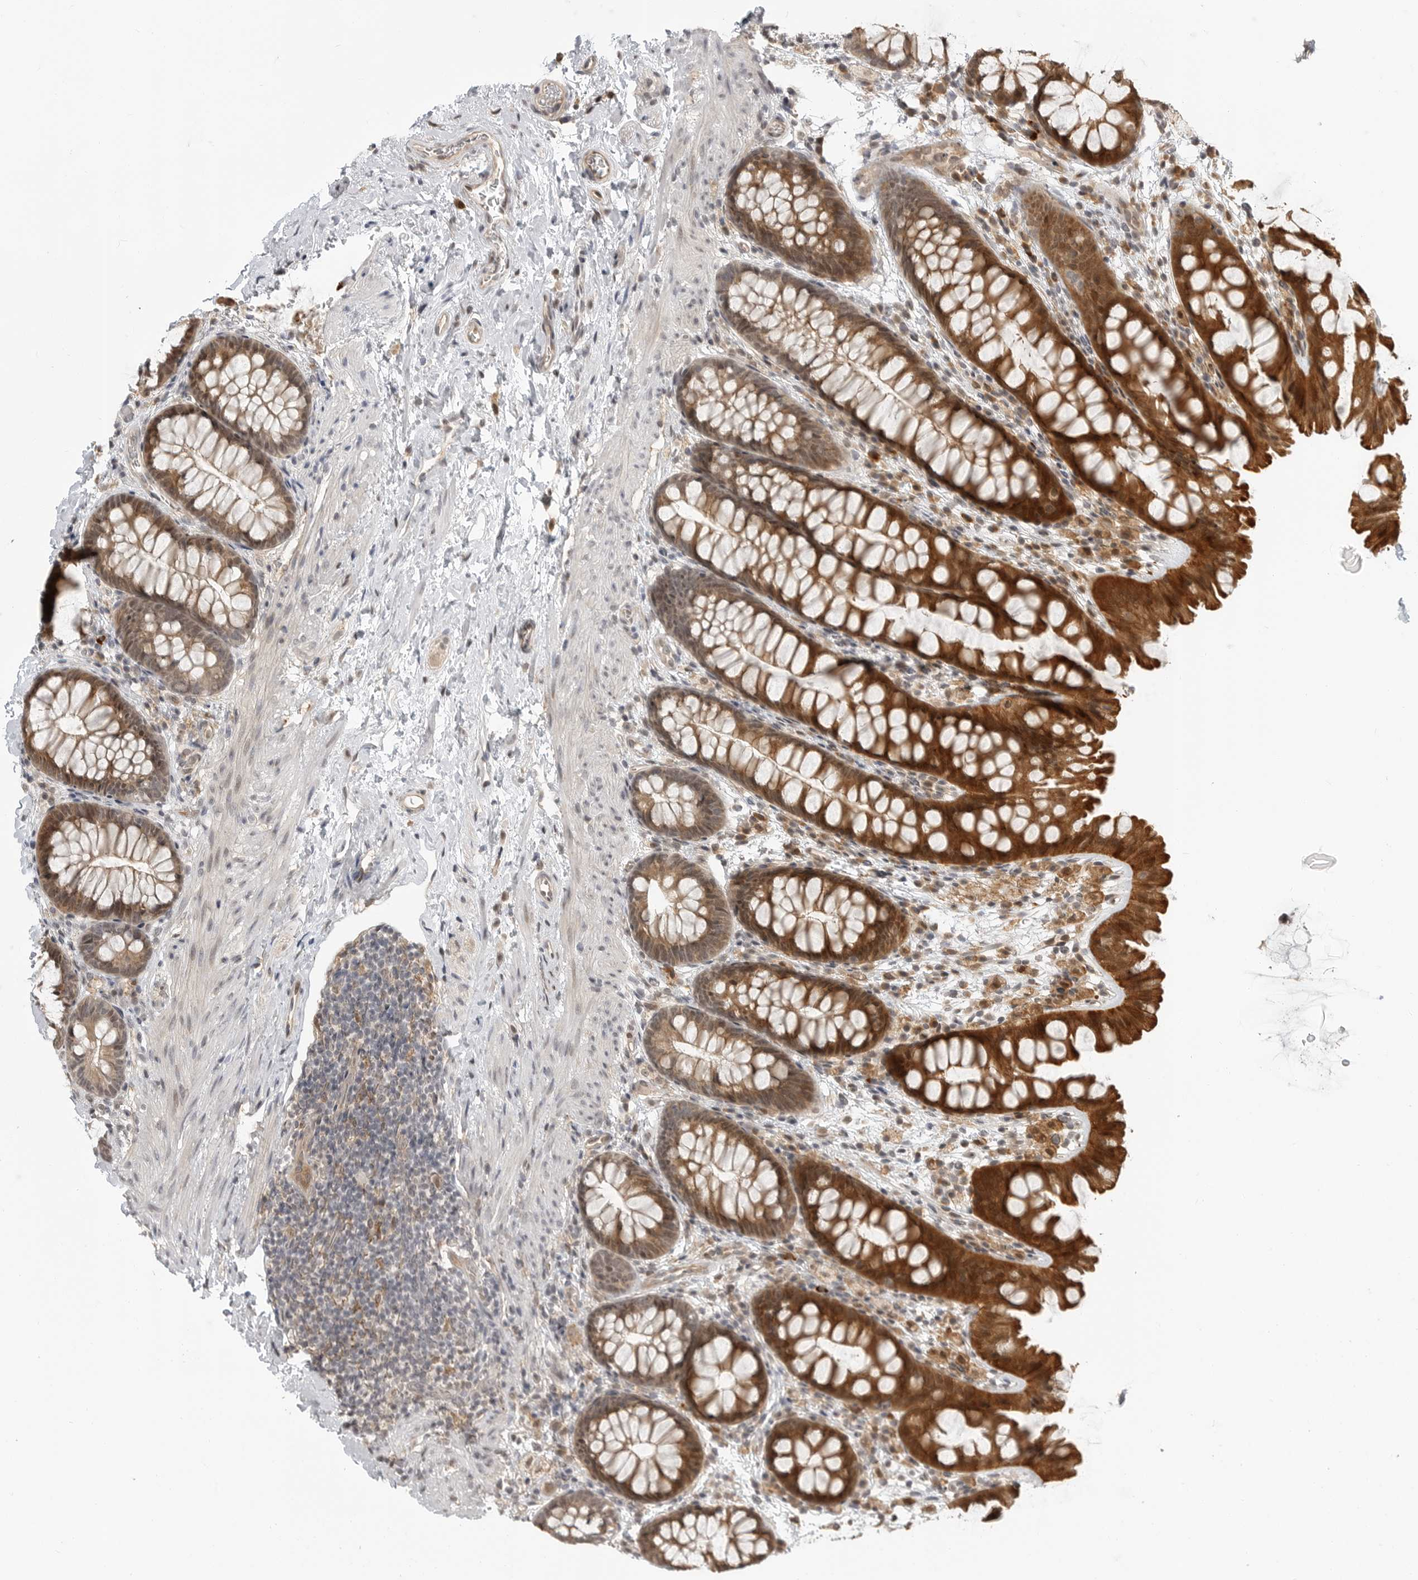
{"staining": {"intensity": "weak", "quantity": ">75%", "location": "cytoplasmic/membranous"}, "tissue": "colon", "cell_type": "Endothelial cells", "image_type": "normal", "snomed": [{"axis": "morphology", "description": "Normal tissue, NOS"}, {"axis": "topography", "description": "Colon"}], "caption": "A histopathology image showing weak cytoplasmic/membranous staining in approximately >75% of endothelial cells in benign colon, as visualized by brown immunohistochemical staining.", "gene": "BMP2K", "patient": {"sex": "female", "age": 62}}